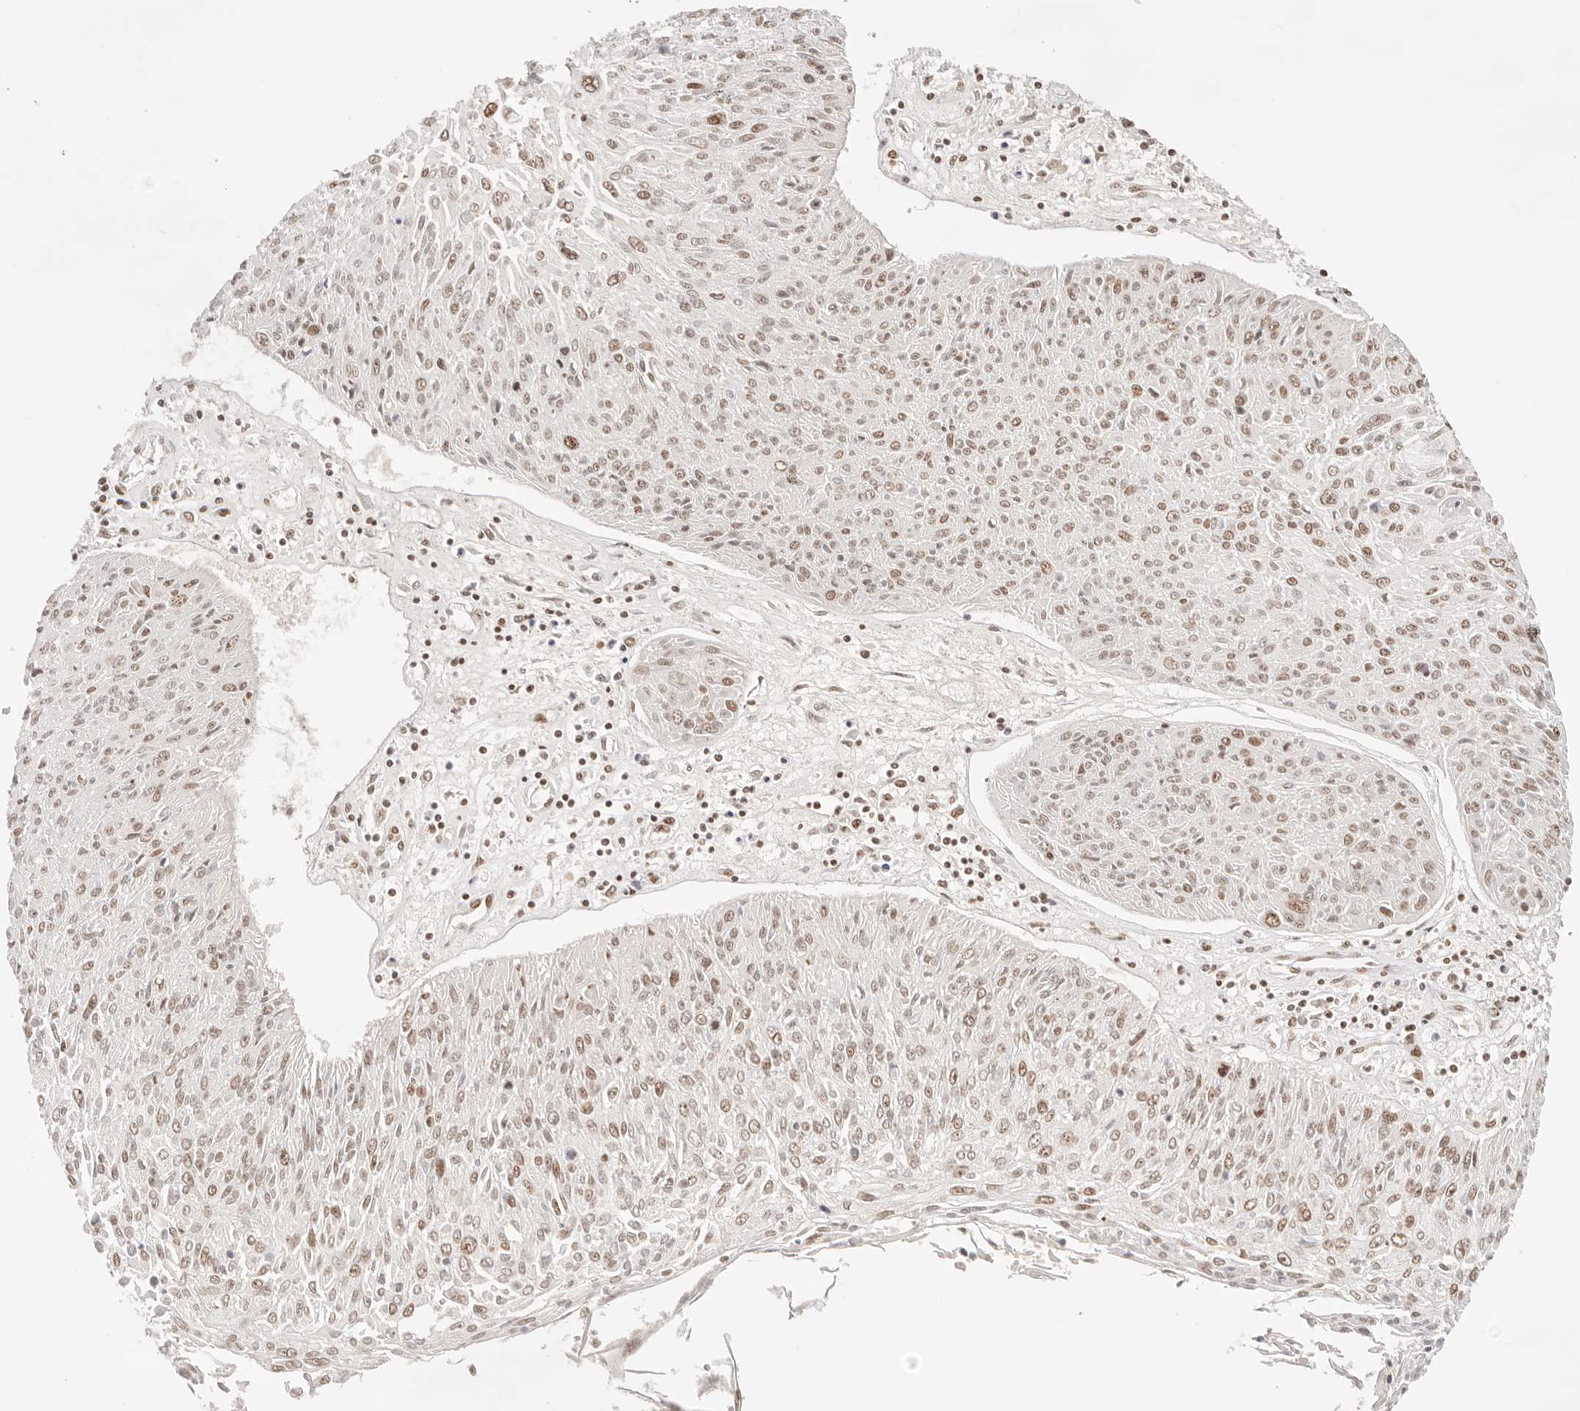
{"staining": {"intensity": "moderate", "quantity": ">75%", "location": "nuclear"}, "tissue": "cervical cancer", "cell_type": "Tumor cells", "image_type": "cancer", "snomed": [{"axis": "morphology", "description": "Squamous cell carcinoma, NOS"}, {"axis": "topography", "description": "Cervix"}], "caption": "Immunohistochemistry (DAB) staining of cervical cancer (squamous cell carcinoma) exhibits moderate nuclear protein staining in approximately >75% of tumor cells.", "gene": "GTF2E2", "patient": {"sex": "female", "age": 51}}